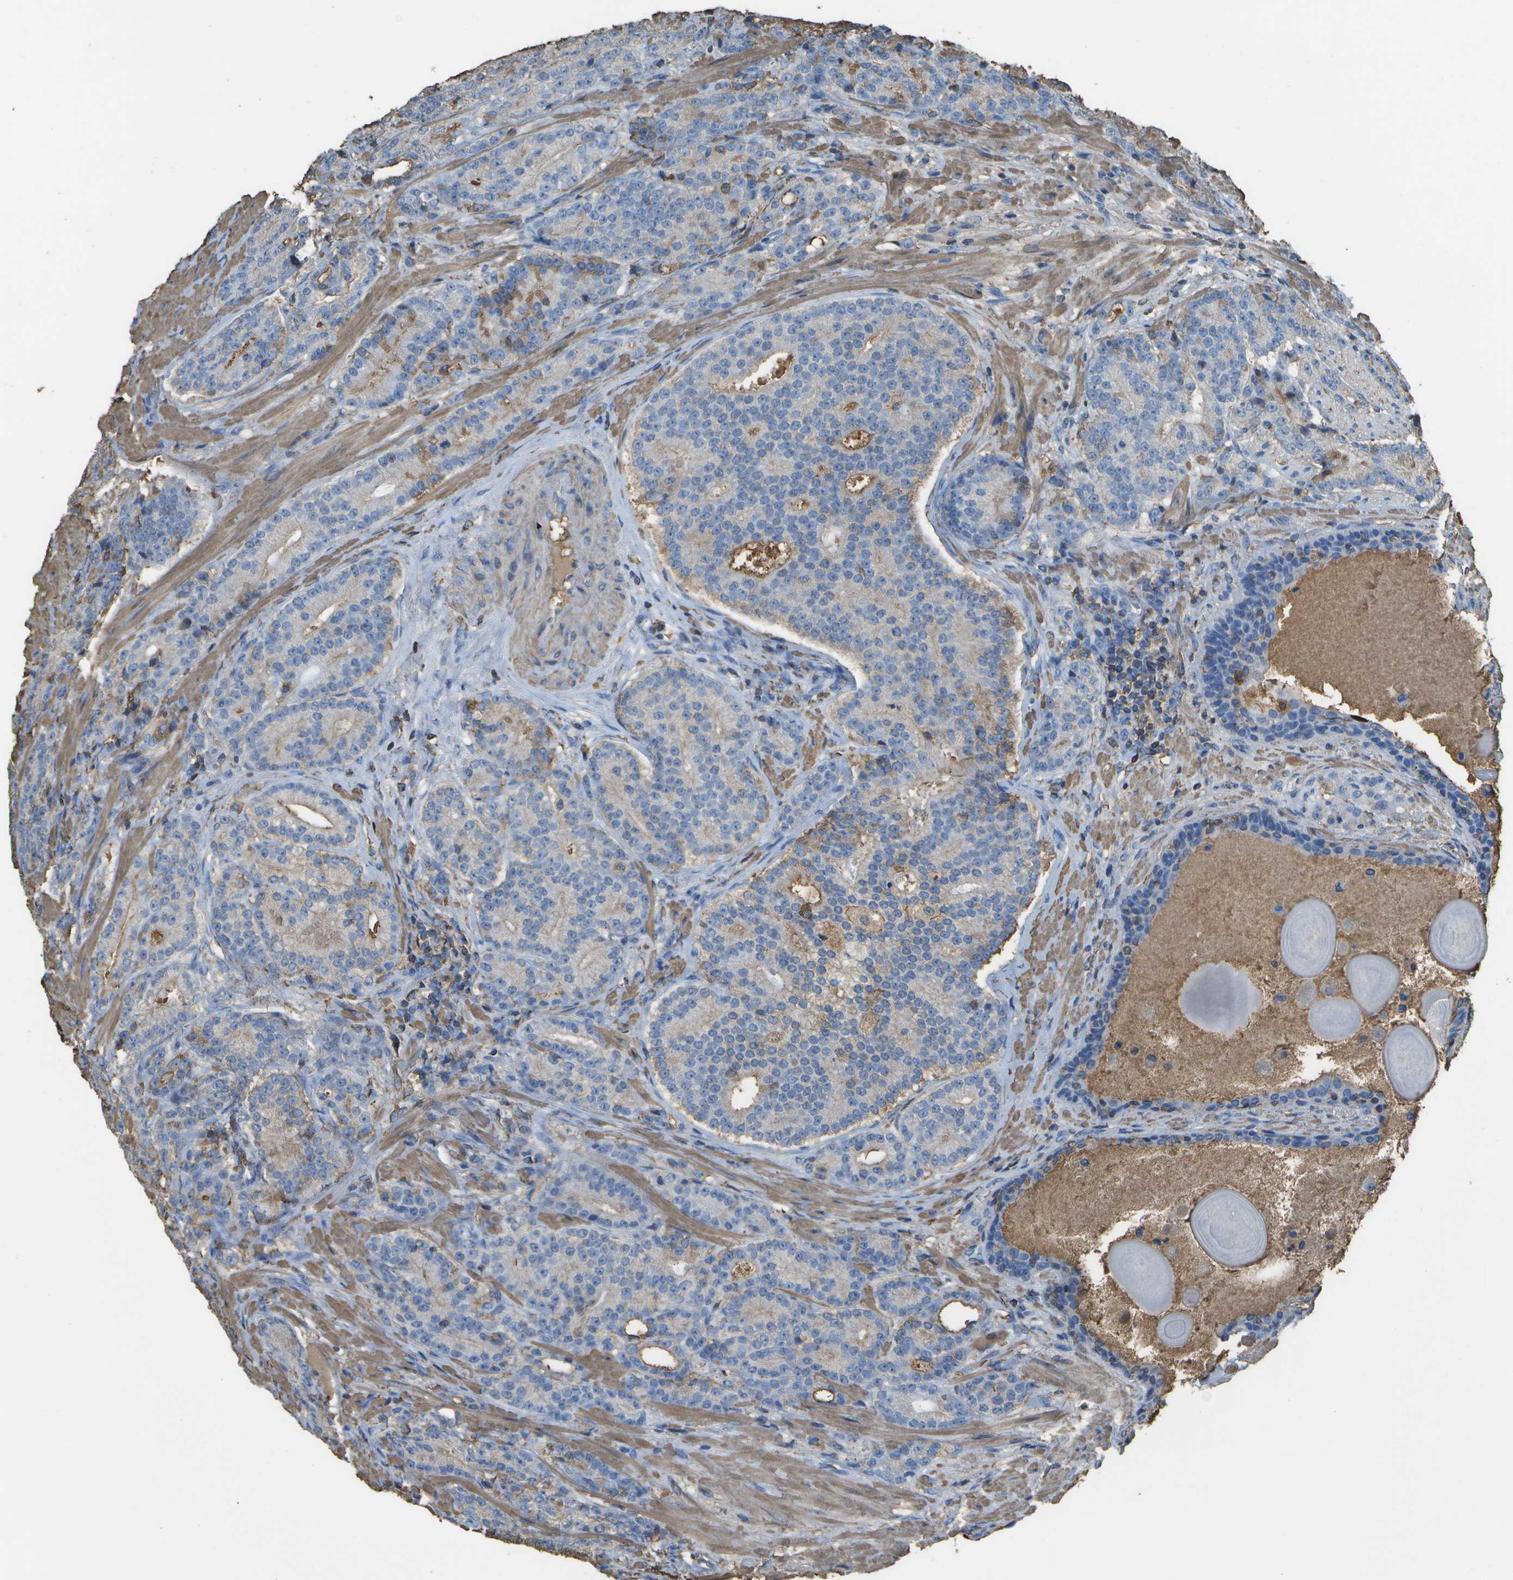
{"staining": {"intensity": "weak", "quantity": "<25%", "location": "cytoplasmic/membranous"}, "tissue": "prostate cancer", "cell_type": "Tumor cells", "image_type": "cancer", "snomed": [{"axis": "morphology", "description": "Adenocarcinoma, High grade"}, {"axis": "topography", "description": "Prostate"}], "caption": "A micrograph of adenocarcinoma (high-grade) (prostate) stained for a protein shows no brown staining in tumor cells.", "gene": "CYP4F11", "patient": {"sex": "male", "age": 61}}